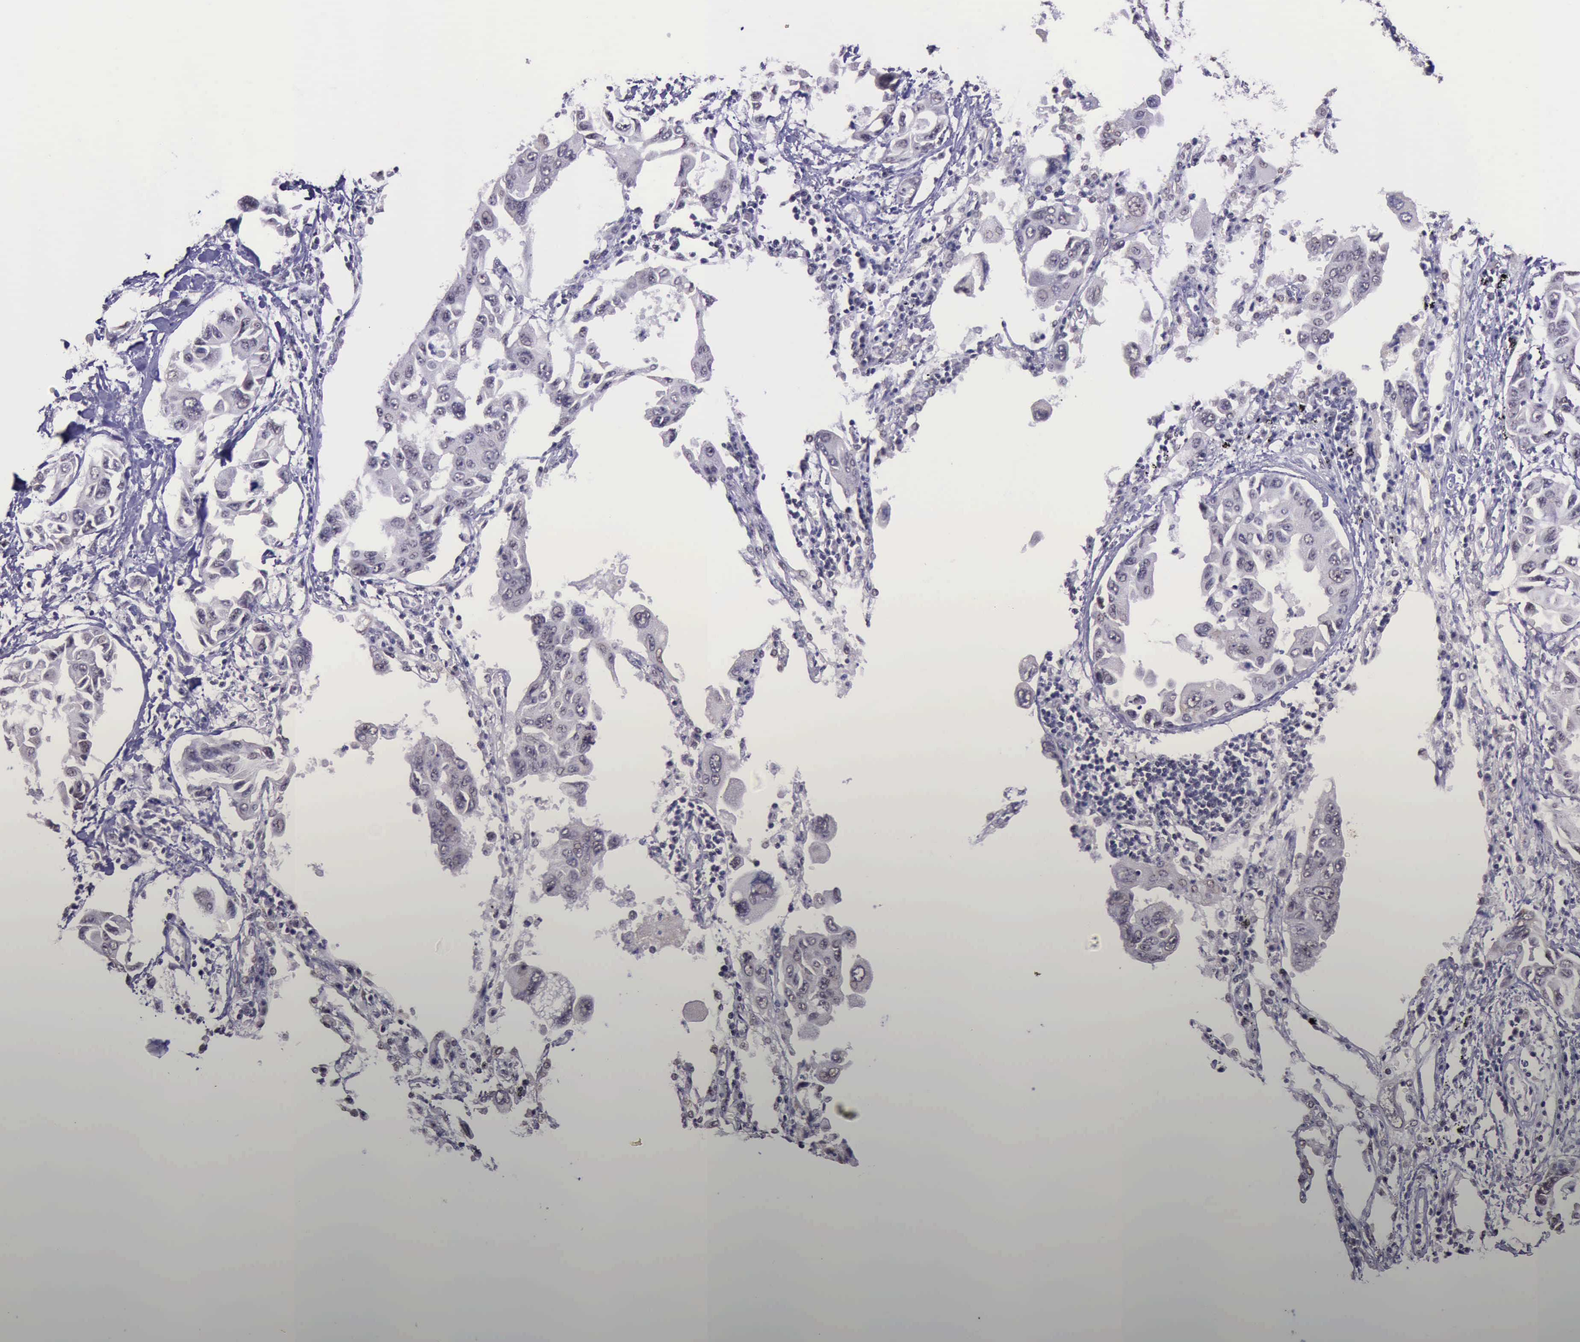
{"staining": {"intensity": "weak", "quantity": "<25%", "location": "nuclear"}, "tissue": "lung cancer", "cell_type": "Tumor cells", "image_type": "cancer", "snomed": [{"axis": "morphology", "description": "Adenocarcinoma, NOS"}, {"axis": "topography", "description": "Lung"}], "caption": "The micrograph reveals no staining of tumor cells in lung cancer (adenocarcinoma). The staining is performed using DAB brown chromogen with nuclei counter-stained in using hematoxylin.", "gene": "PRPF39", "patient": {"sex": "male", "age": 64}}